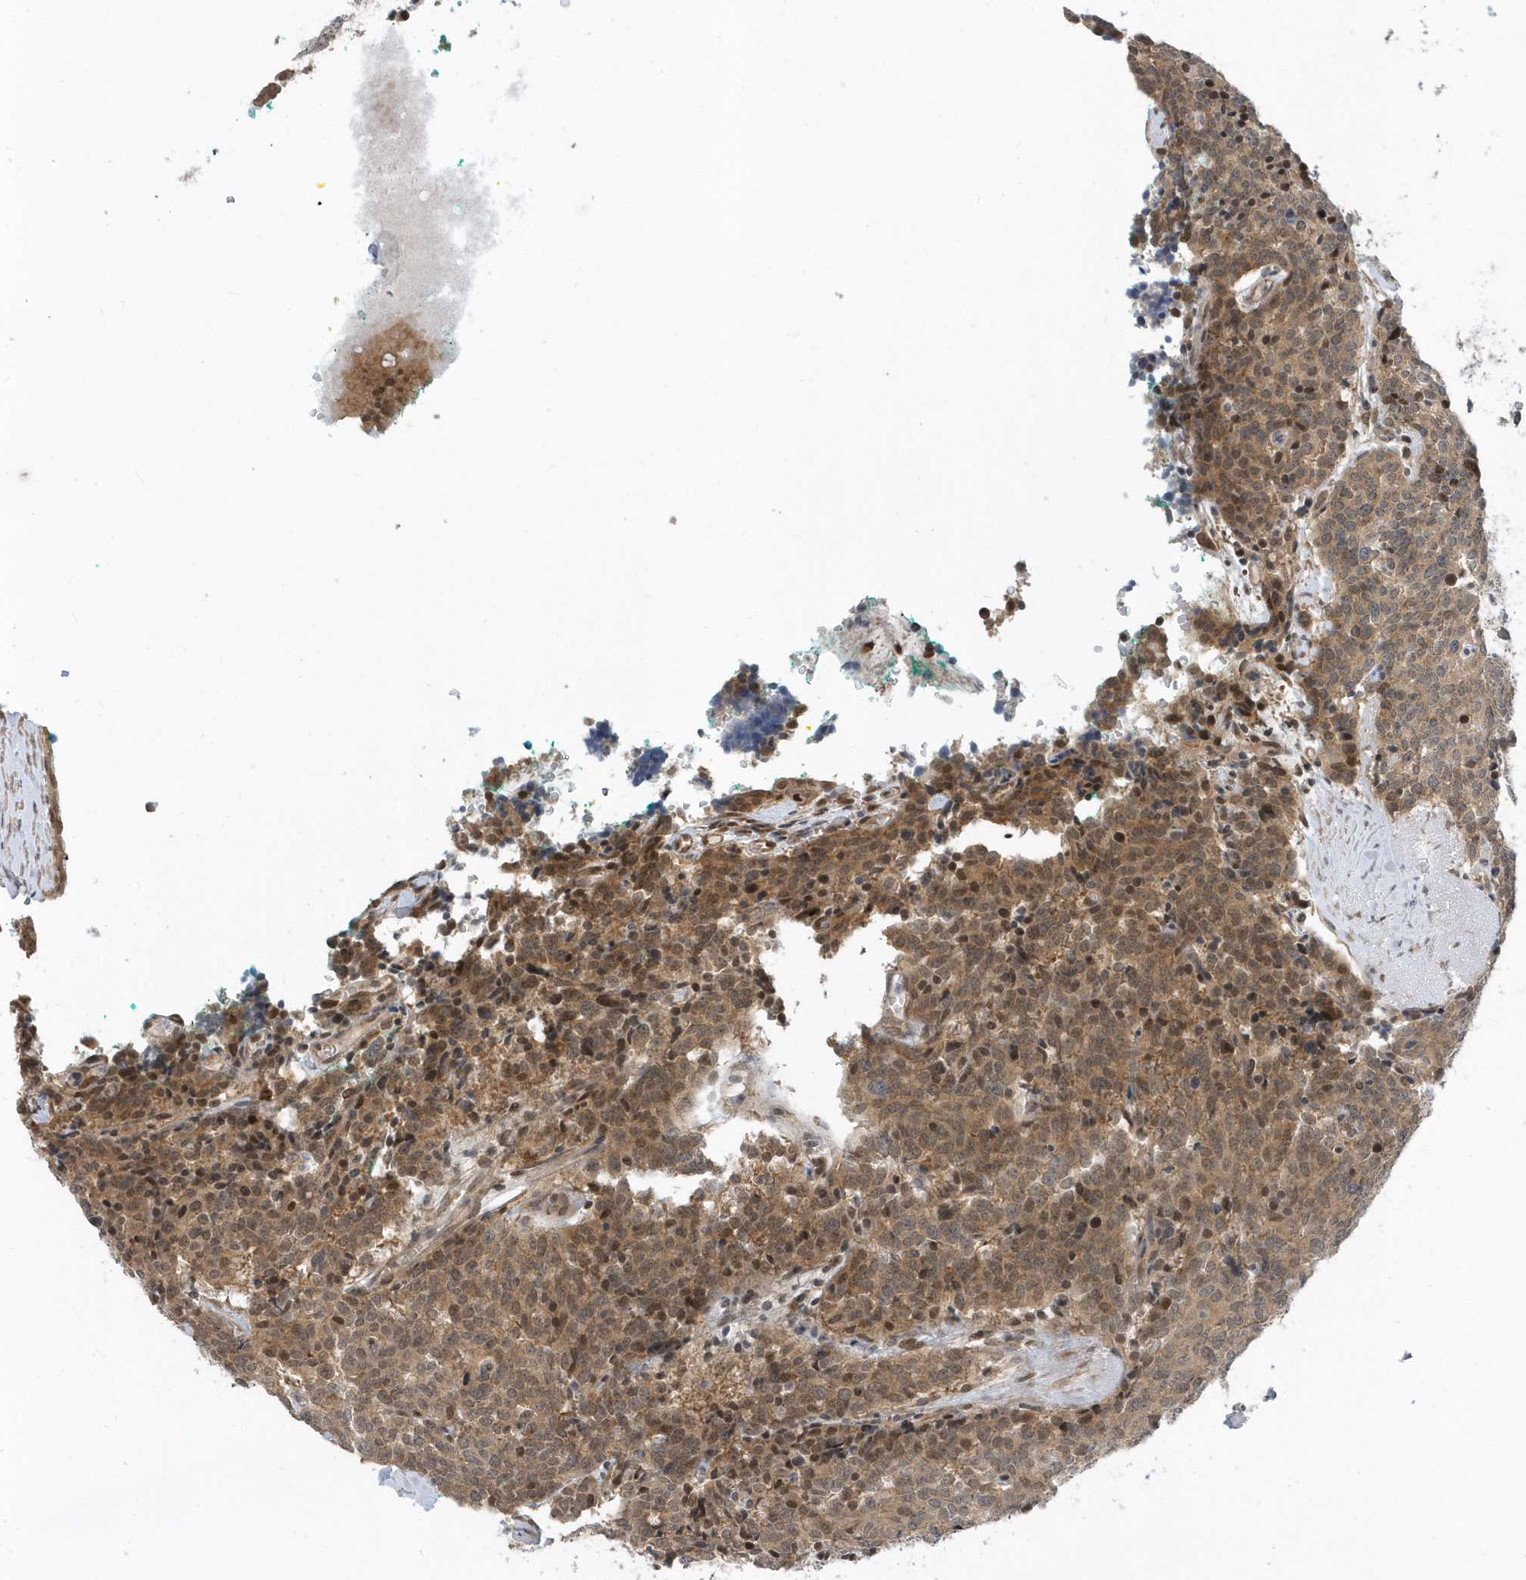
{"staining": {"intensity": "moderate", "quantity": ">75%", "location": "cytoplasmic/membranous,nuclear"}, "tissue": "carcinoid", "cell_type": "Tumor cells", "image_type": "cancer", "snomed": [{"axis": "morphology", "description": "Carcinoid, malignant, NOS"}, {"axis": "topography", "description": "Lung"}], "caption": "The immunohistochemical stain labels moderate cytoplasmic/membranous and nuclear positivity in tumor cells of carcinoid tissue. Using DAB (brown) and hematoxylin (blue) stains, captured at high magnification using brightfield microscopy.", "gene": "USP53", "patient": {"sex": "female", "age": 46}}